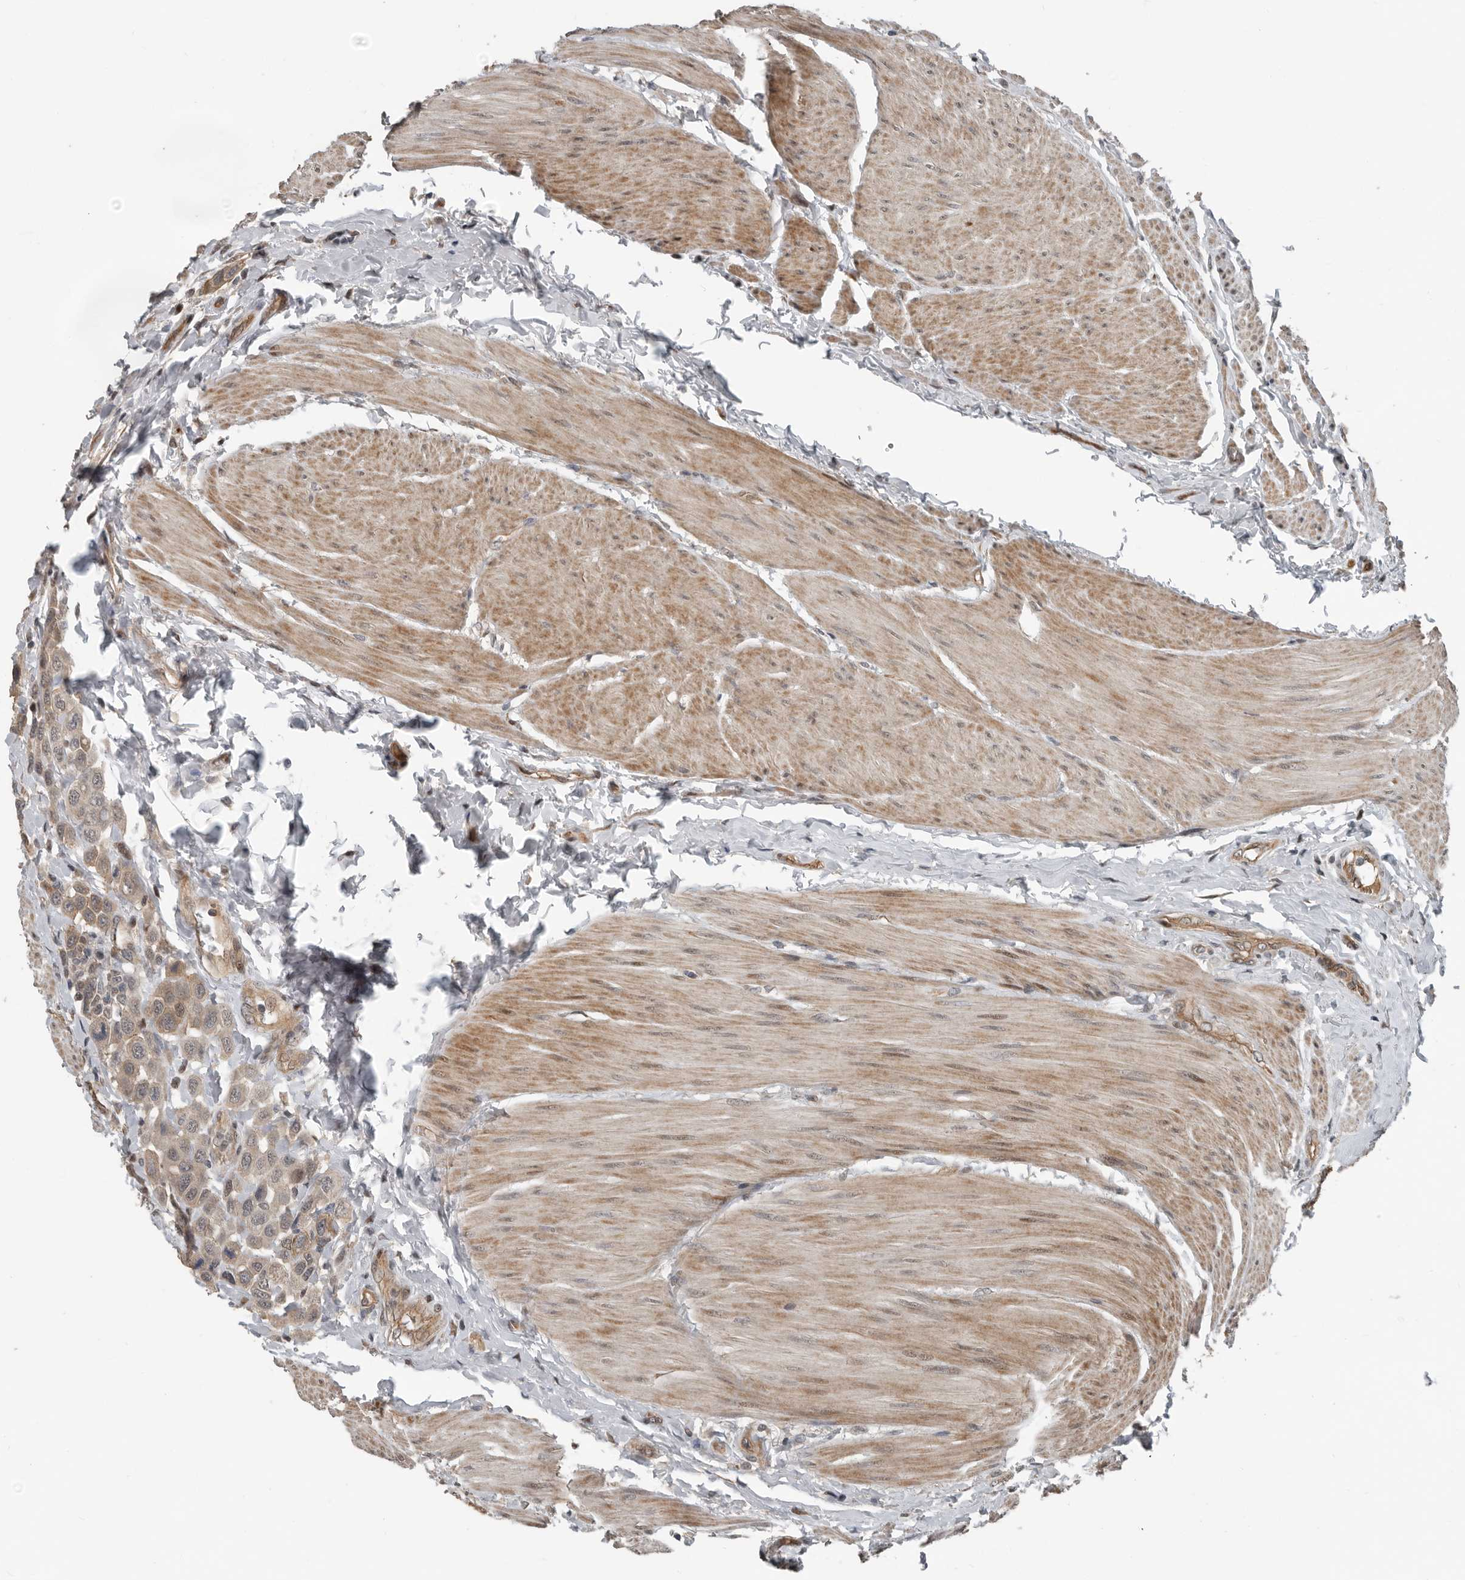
{"staining": {"intensity": "moderate", "quantity": ">75%", "location": "cytoplasmic/membranous"}, "tissue": "urothelial cancer", "cell_type": "Tumor cells", "image_type": "cancer", "snomed": [{"axis": "morphology", "description": "Urothelial carcinoma, High grade"}, {"axis": "topography", "description": "Urinary bladder"}], "caption": "This histopathology image displays immunohistochemistry (IHC) staining of urothelial carcinoma (high-grade), with medium moderate cytoplasmic/membranous expression in about >75% of tumor cells.", "gene": "YOD1", "patient": {"sex": "male", "age": 50}}